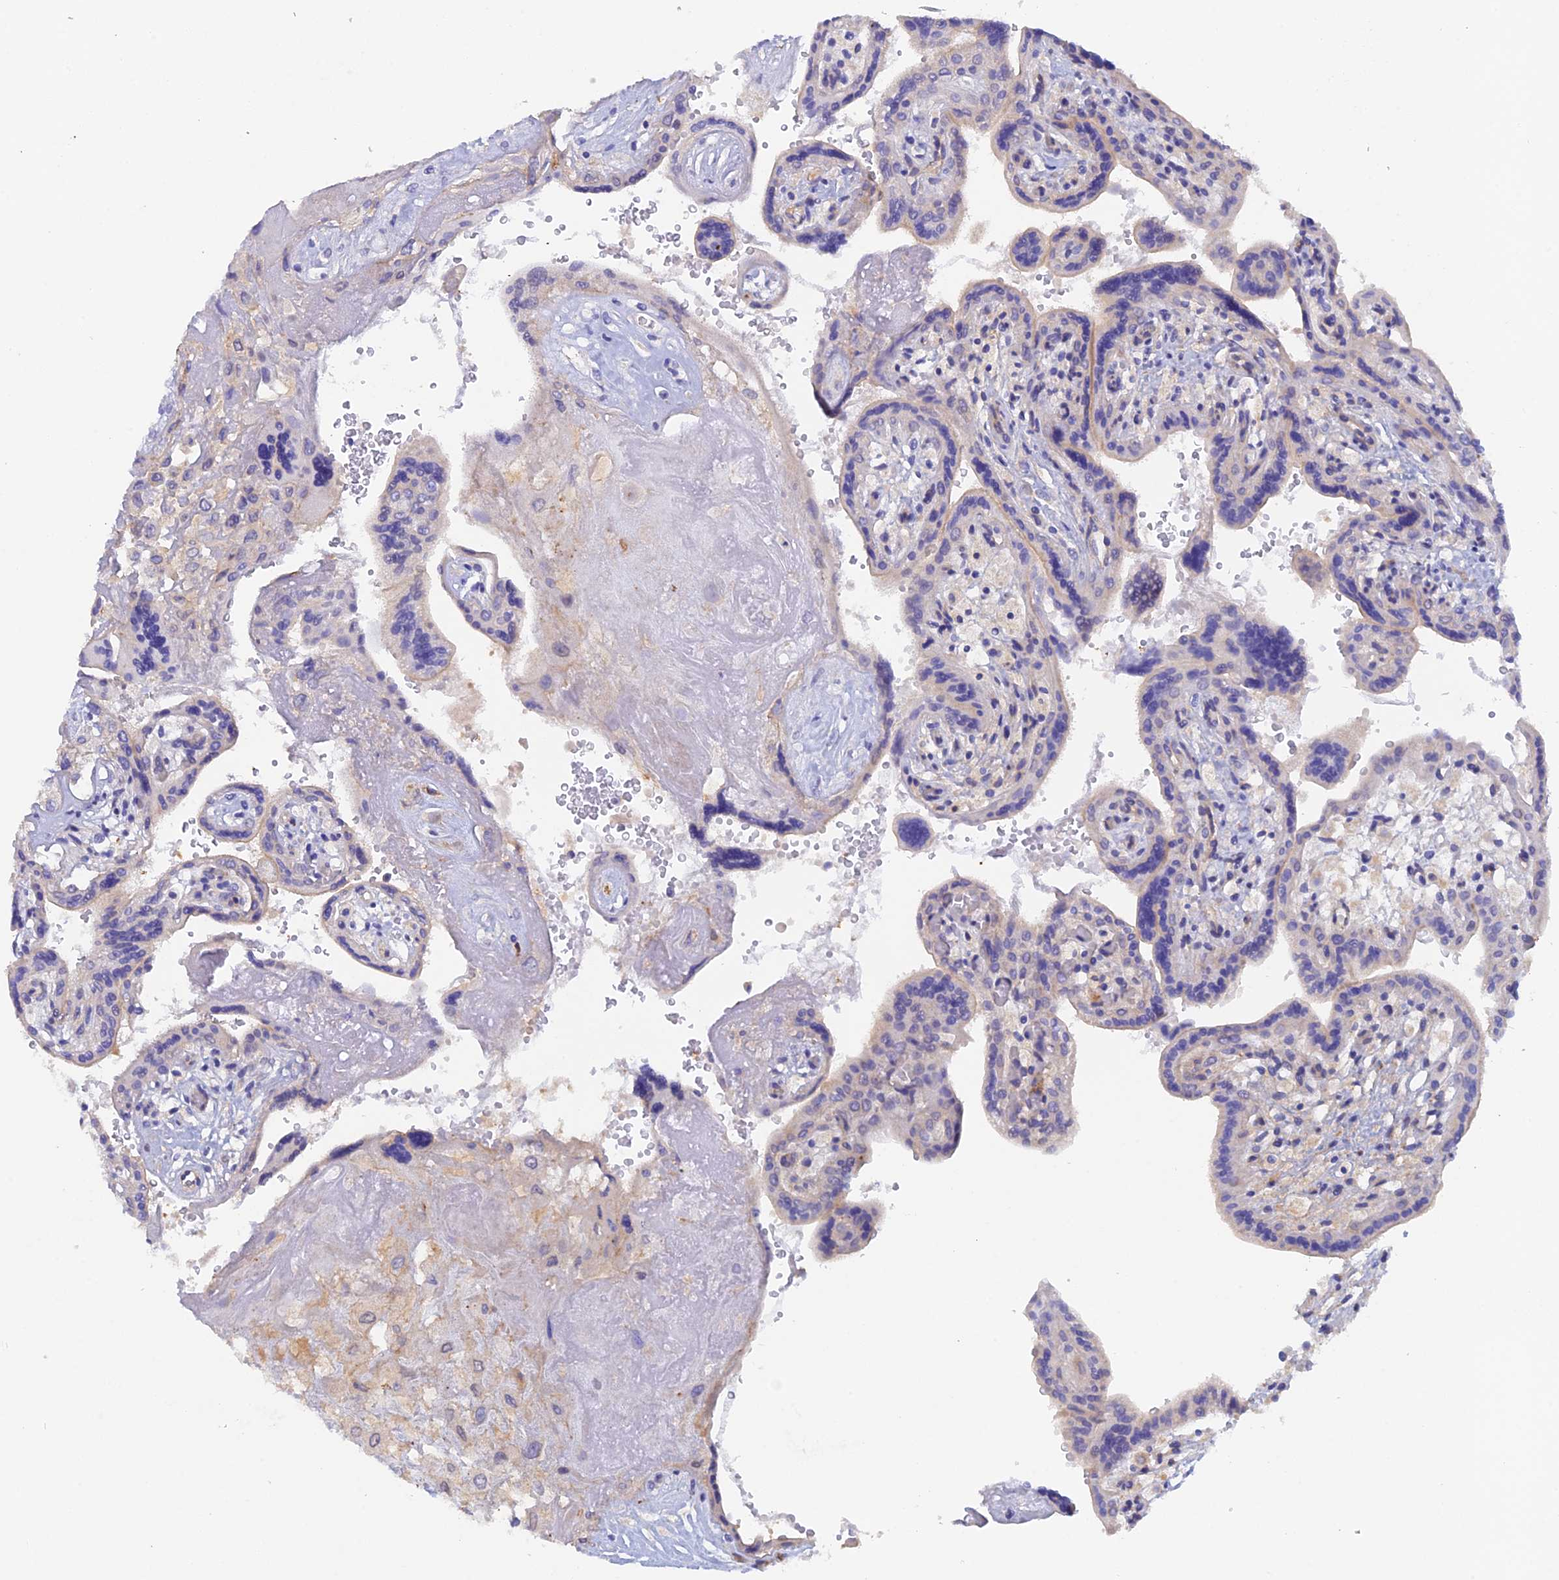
{"staining": {"intensity": "weak", "quantity": "<25%", "location": "cytoplasmic/membranous"}, "tissue": "placenta", "cell_type": "Trophoblastic cells", "image_type": "normal", "snomed": [{"axis": "morphology", "description": "Normal tissue, NOS"}, {"axis": "topography", "description": "Placenta"}], "caption": "Image shows no protein expression in trophoblastic cells of benign placenta.", "gene": "FZR1", "patient": {"sex": "female", "age": 37}}